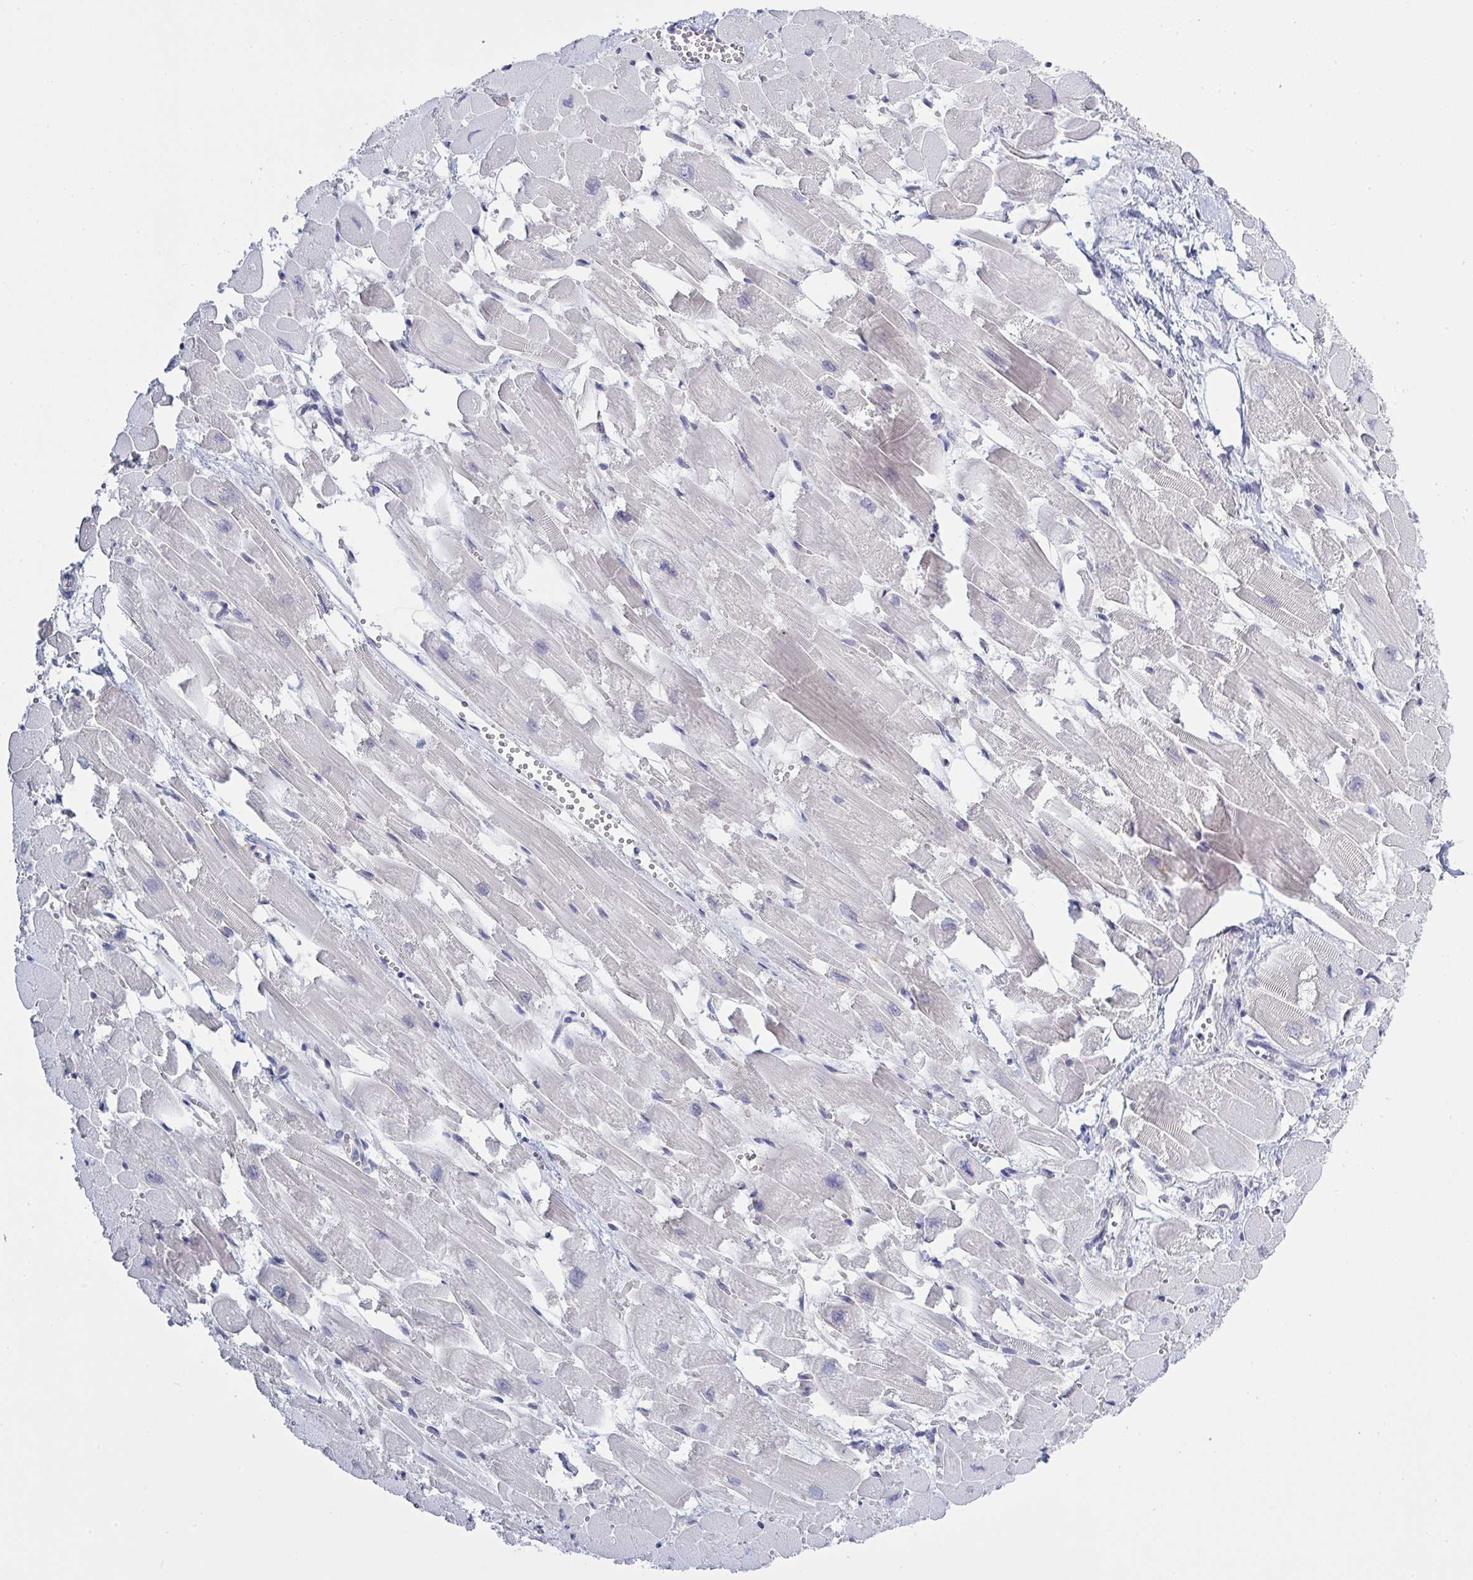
{"staining": {"intensity": "negative", "quantity": "none", "location": "none"}, "tissue": "heart muscle", "cell_type": "Cardiomyocytes", "image_type": "normal", "snomed": [{"axis": "morphology", "description": "Normal tissue, NOS"}, {"axis": "topography", "description": "Heart"}], "caption": "The photomicrograph reveals no staining of cardiomyocytes in benign heart muscle.", "gene": "KDM4D", "patient": {"sex": "female", "age": 52}}